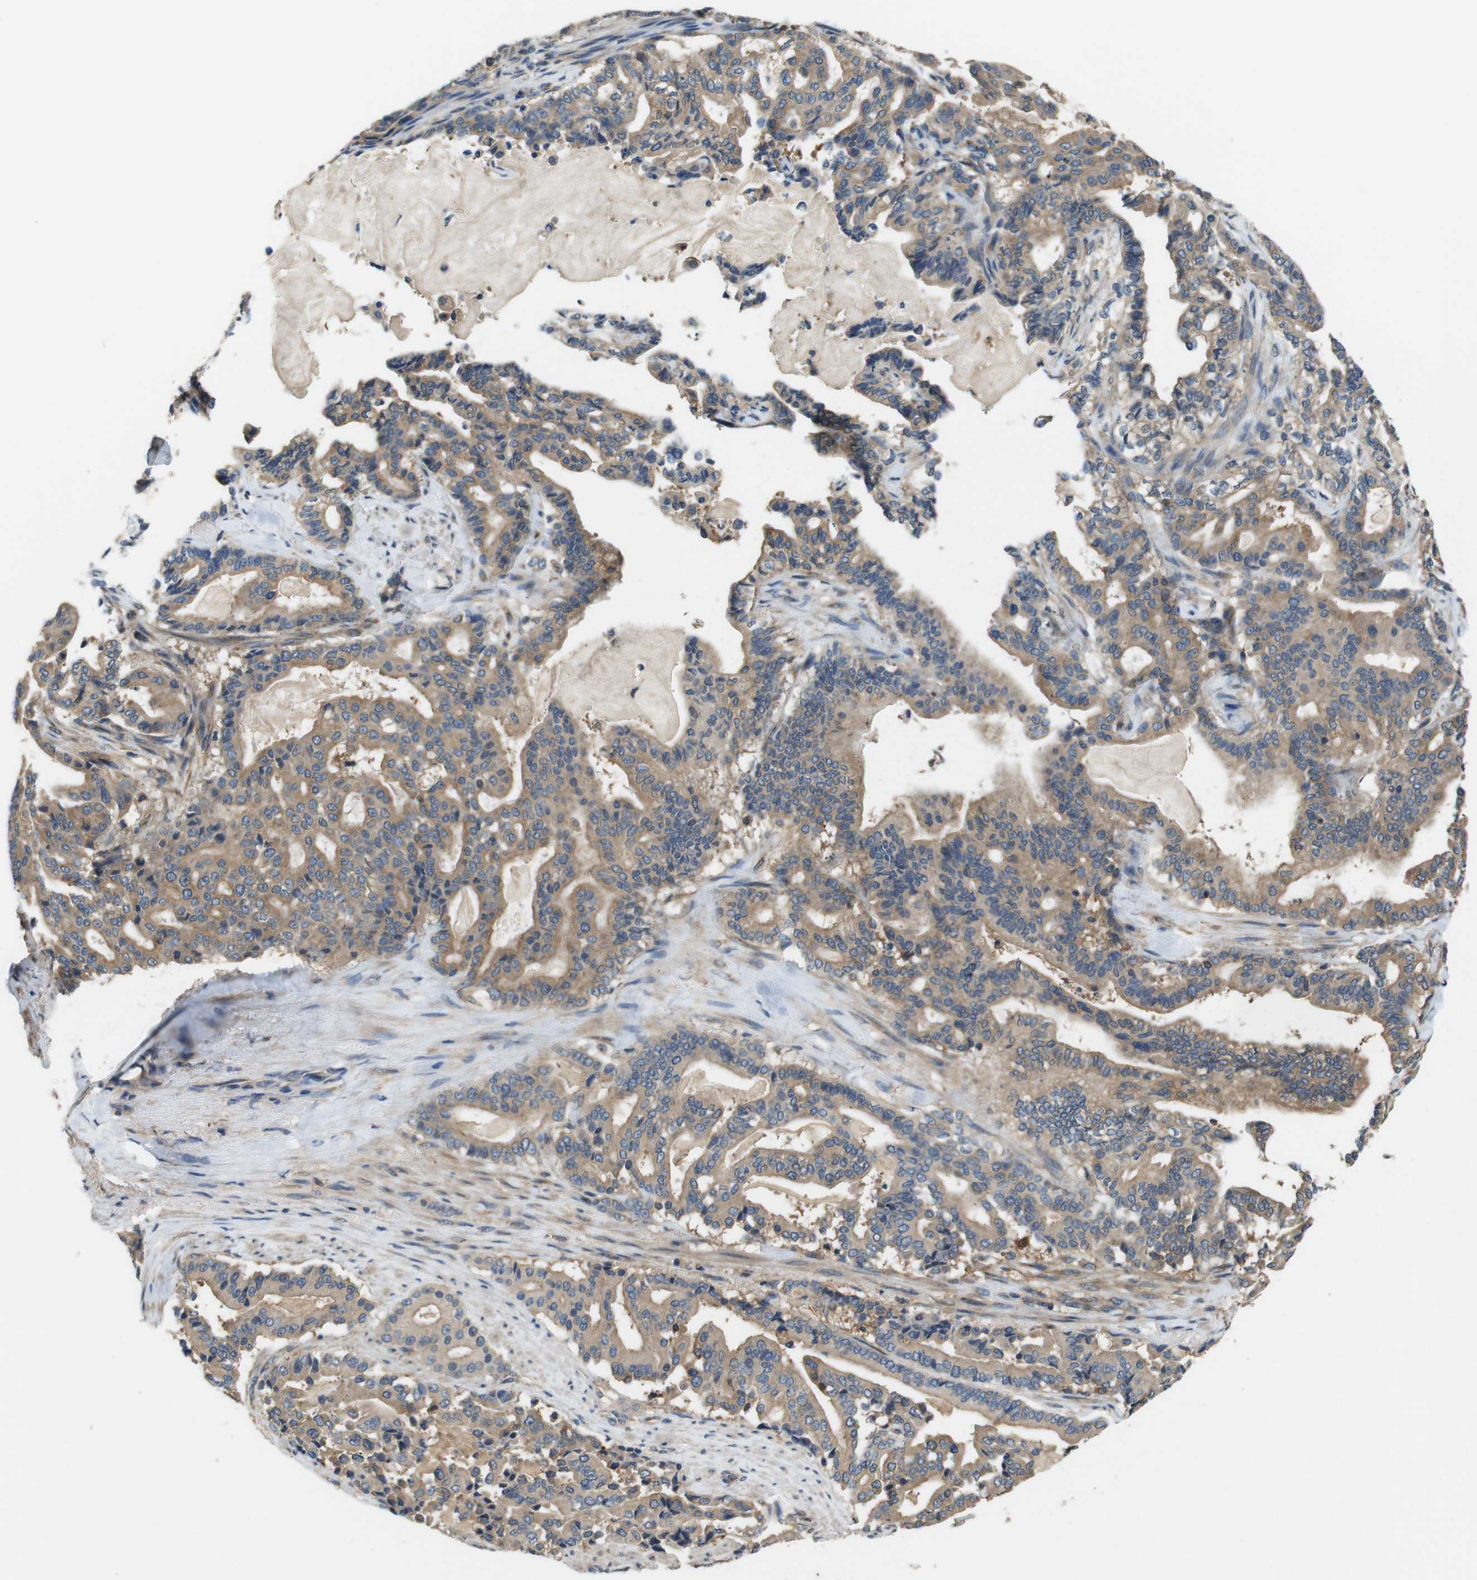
{"staining": {"intensity": "moderate", "quantity": ">75%", "location": "cytoplasmic/membranous"}, "tissue": "pancreatic cancer", "cell_type": "Tumor cells", "image_type": "cancer", "snomed": [{"axis": "morphology", "description": "Adenocarcinoma, NOS"}, {"axis": "topography", "description": "Pancreas"}], "caption": "Immunohistochemical staining of human pancreatic cancer reveals medium levels of moderate cytoplasmic/membranous protein staining in about >75% of tumor cells. (IHC, brightfield microscopy, high magnification).", "gene": "DCTN1", "patient": {"sex": "male", "age": 63}}